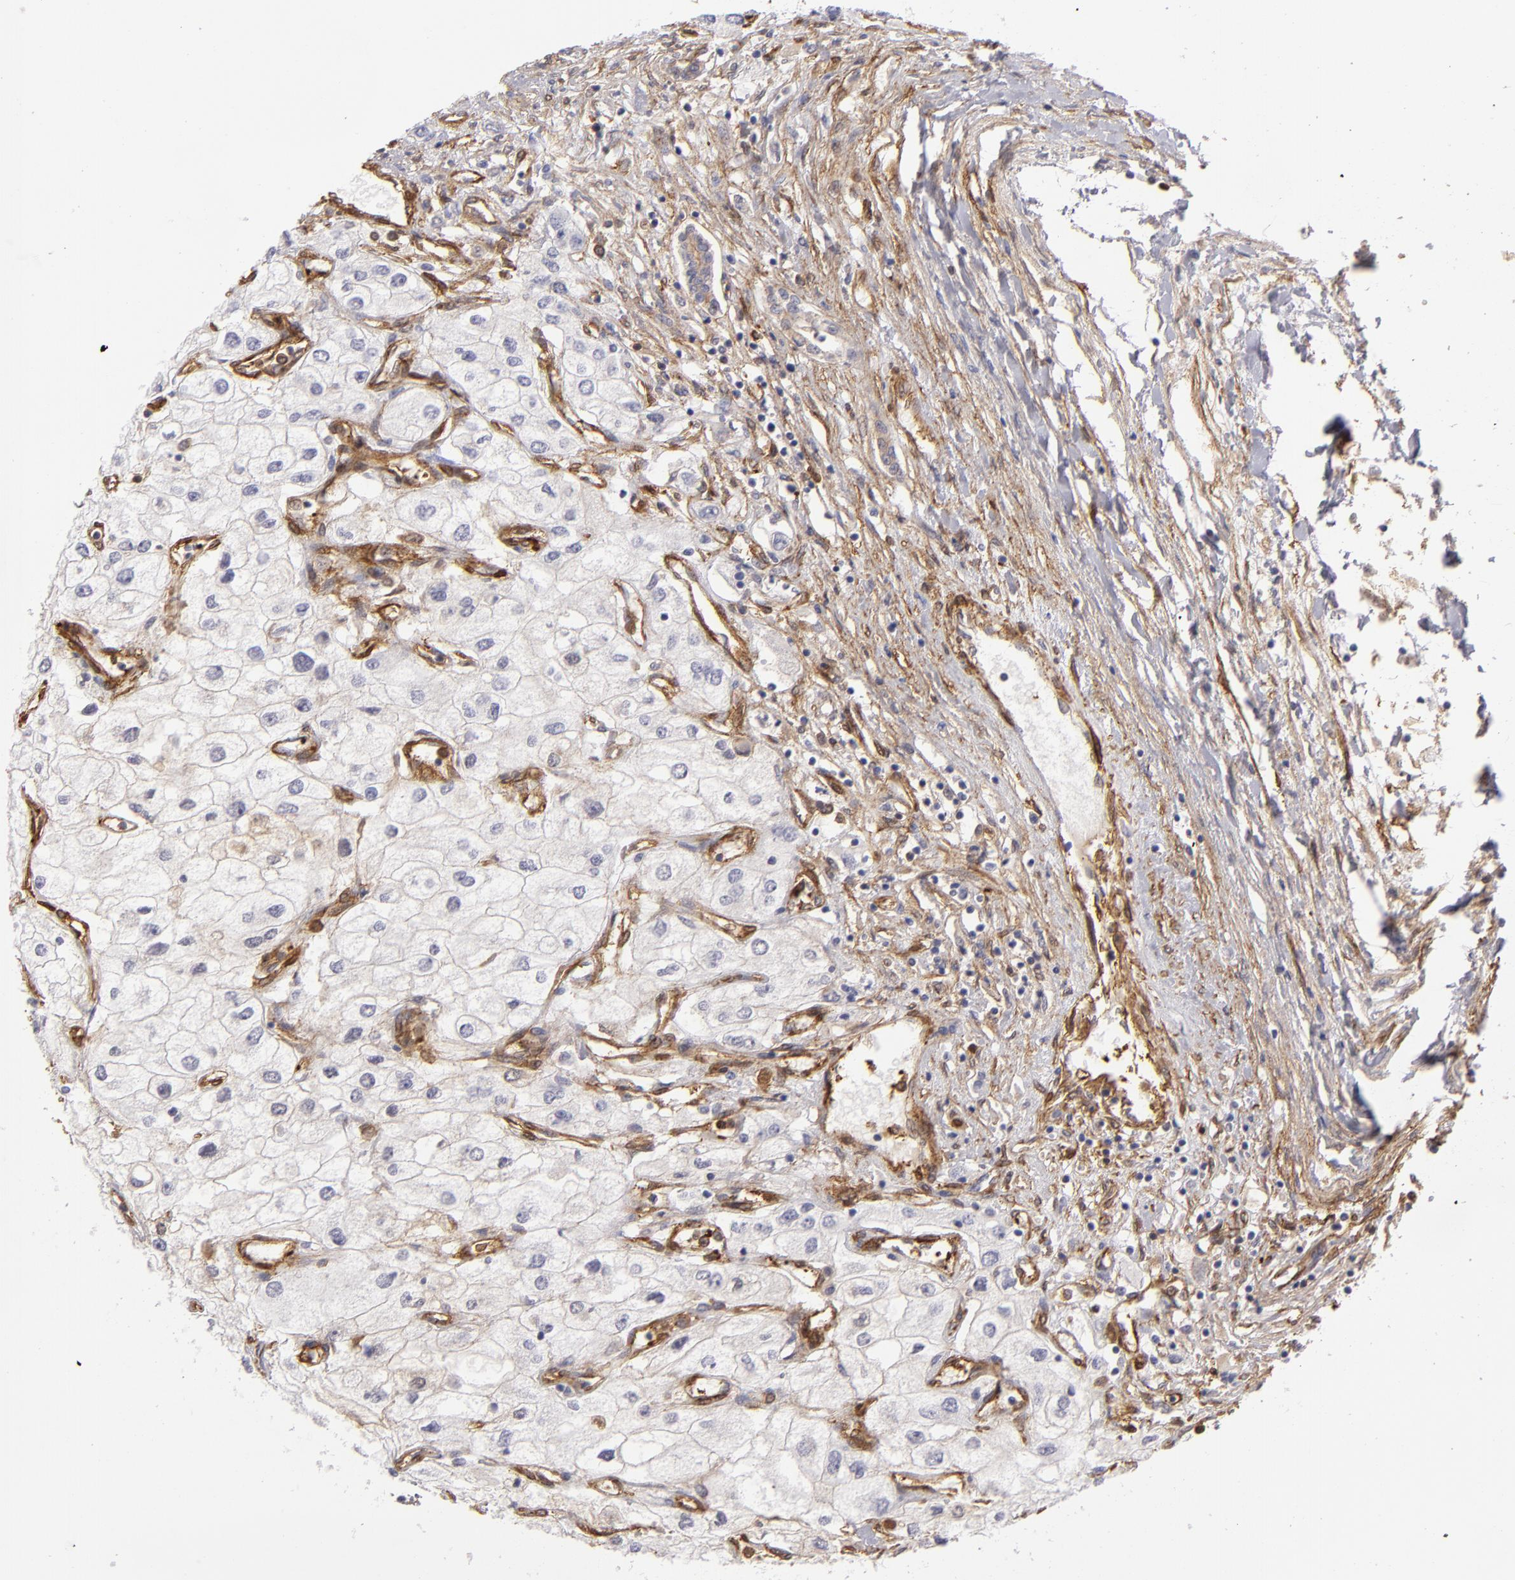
{"staining": {"intensity": "negative", "quantity": "none", "location": "none"}, "tissue": "renal cancer", "cell_type": "Tumor cells", "image_type": "cancer", "snomed": [{"axis": "morphology", "description": "Adenocarcinoma, NOS"}, {"axis": "topography", "description": "Kidney"}], "caption": "High magnification brightfield microscopy of renal cancer (adenocarcinoma) stained with DAB (brown) and counterstained with hematoxylin (blue): tumor cells show no significant staining.", "gene": "VCL", "patient": {"sex": "male", "age": 57}}